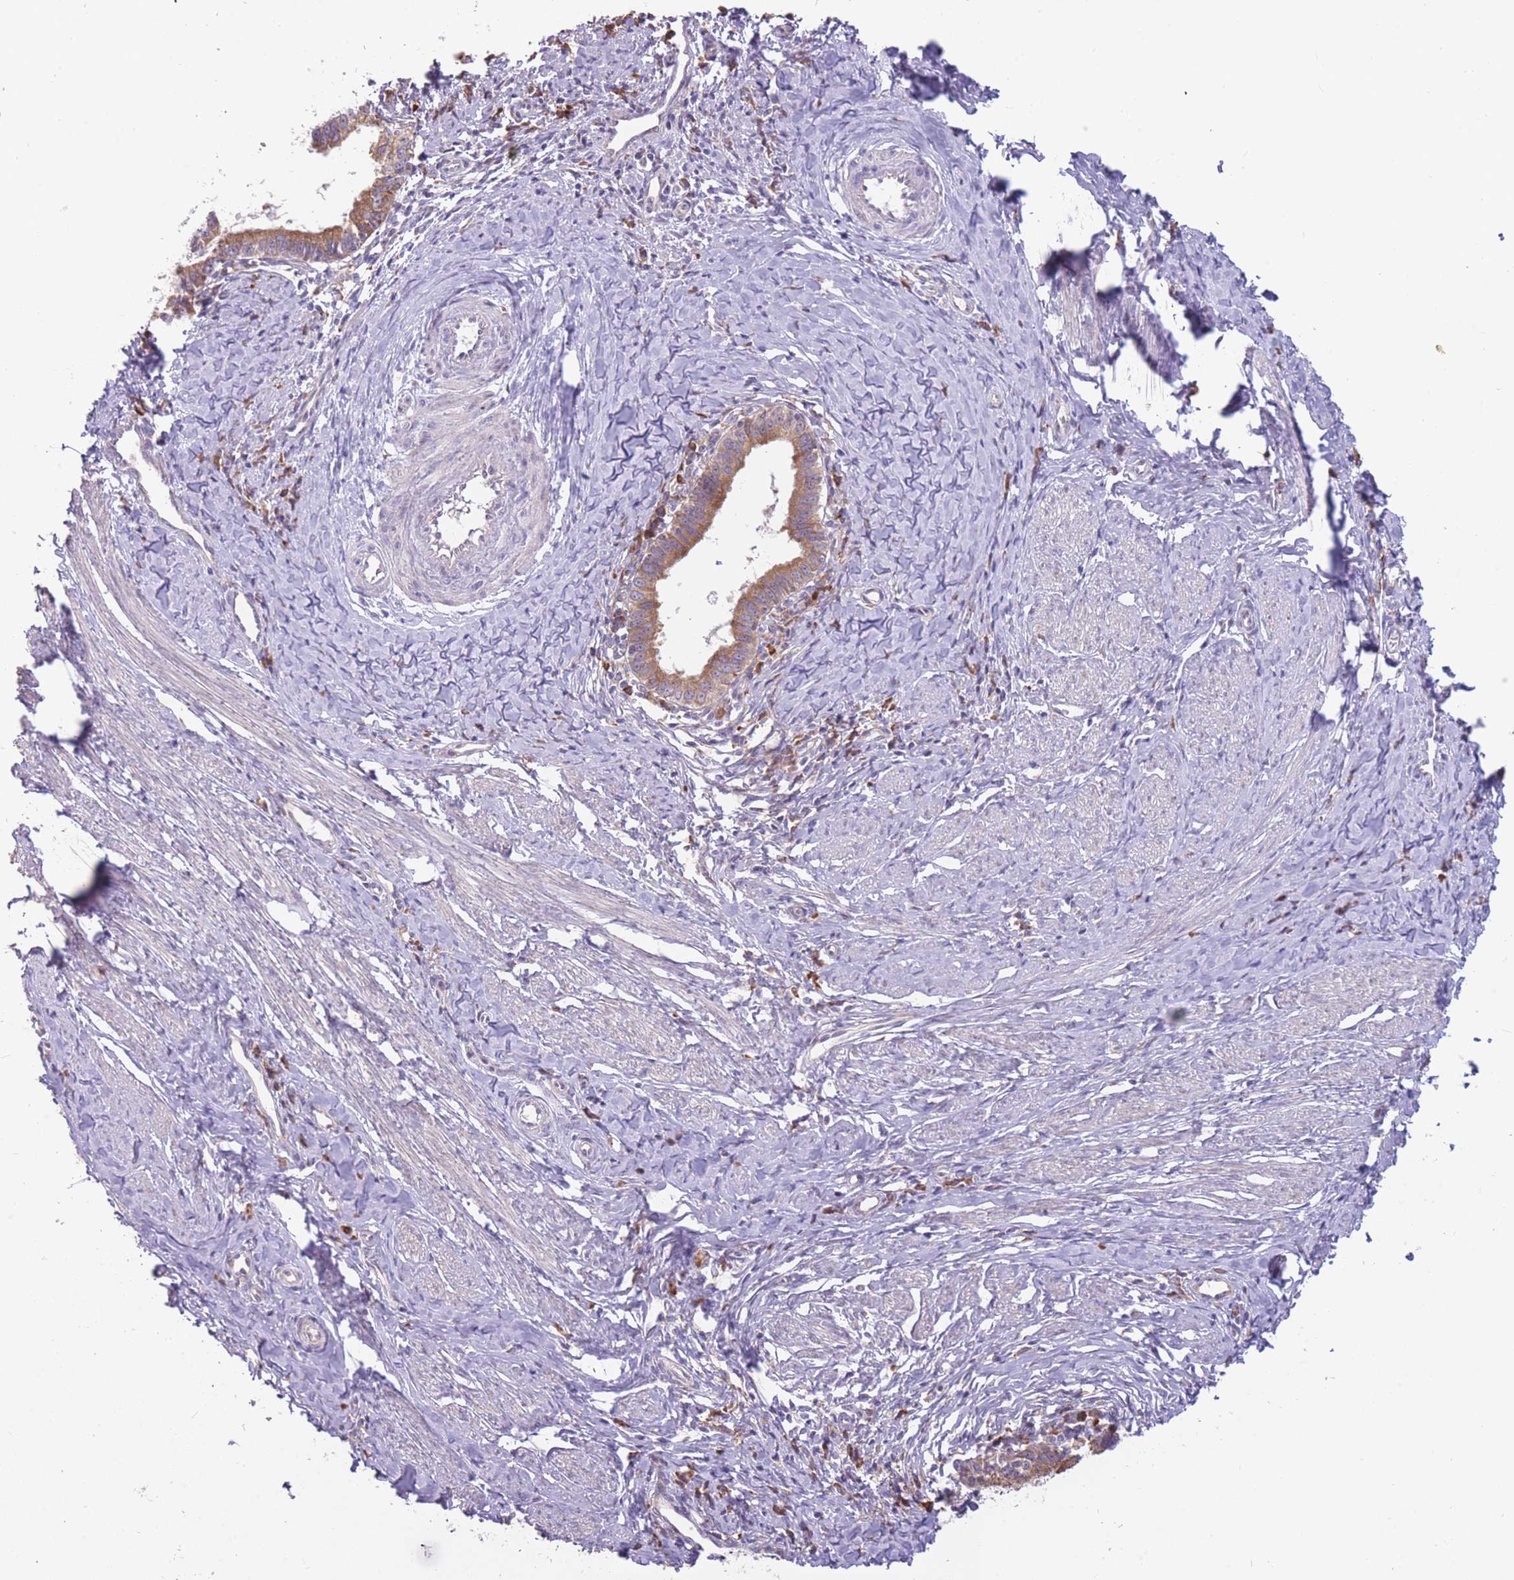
{"staining": {"intensity": "moderate", "quantity": ">75%", "location": "cytoplasmic/membranous"}, "tissue": "cervical cancer", "cell_type": "Tumor cells", "image_type": "cancer", "snomed": [{"axis": "morphology", "description": "Adenocarcinoma, NOS"}, {"axis": "topography", "description": "Cervix"}], "caption": "Tumor cells exhibit medium levels of moderate cytoplasmic/membranous expression in approximately >75% of cells in human cervical cancer (adenocarcinoma).", "gene": "TRAPPC5", "patient": {"sex": "female", "age": 36}}